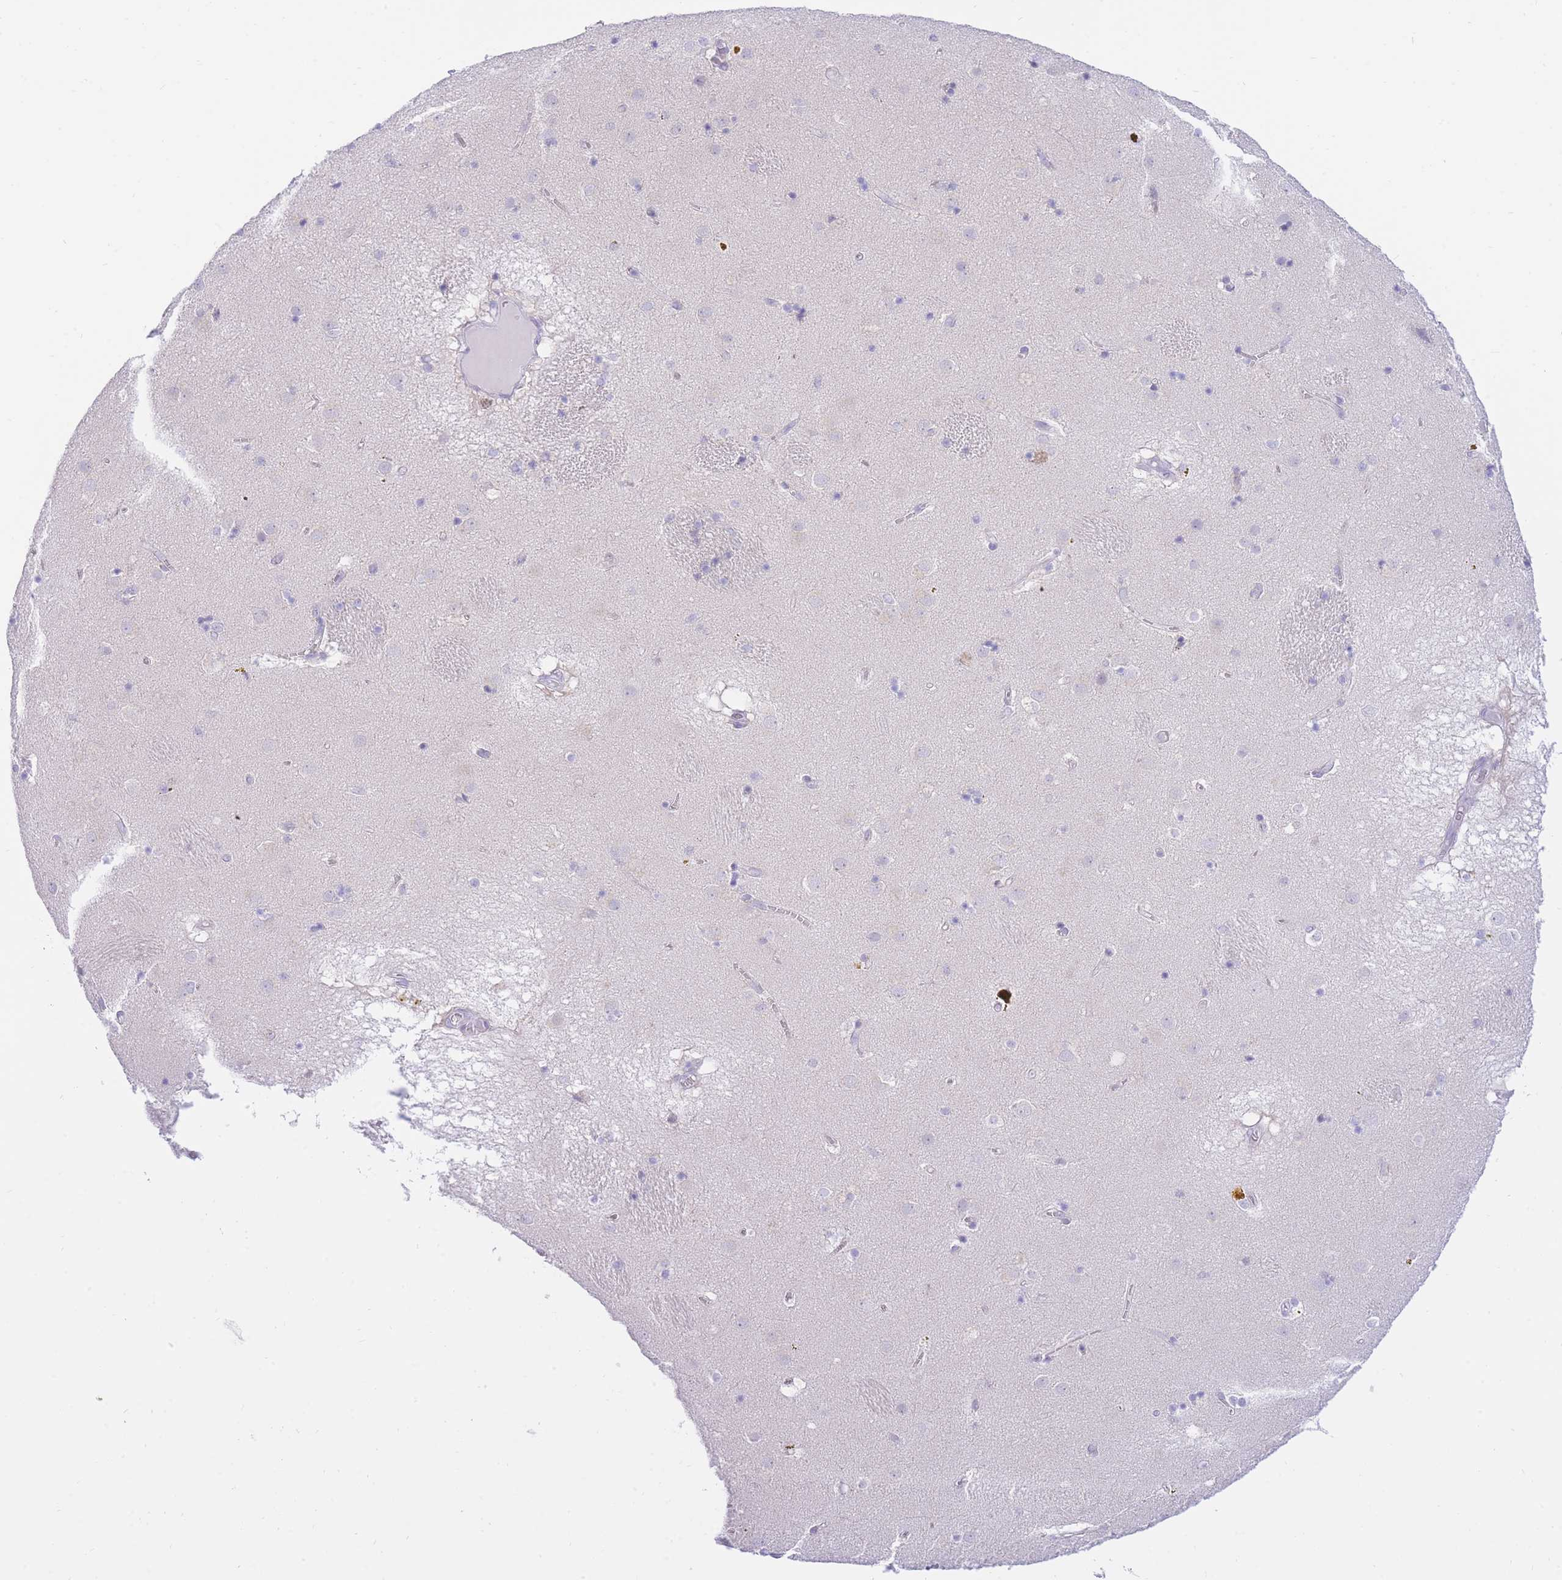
{"staining": {"intensity": "negative", "quantity": "none", "location": "none"}, "tissue": "caudate", "cell_type": "Glial cells", "image_type": "normal", "snomed": [{"axis": "morphology", "description": "Normal tissue, NOS"}, {"axis": "topography", "description": "Lateral ventricle wall"}], "caption": "This image is of unremarkable caudate stained with IHC to label a protein in brown with the nuclei are counter-stained blue. There is no expression in glial cells. (DAB (3,3'-diaminobenzidine) immunohistochemistry (IHC), high magnification).", "gene": "SSUH2", "patient": {"sex": "male", "age": 70}}